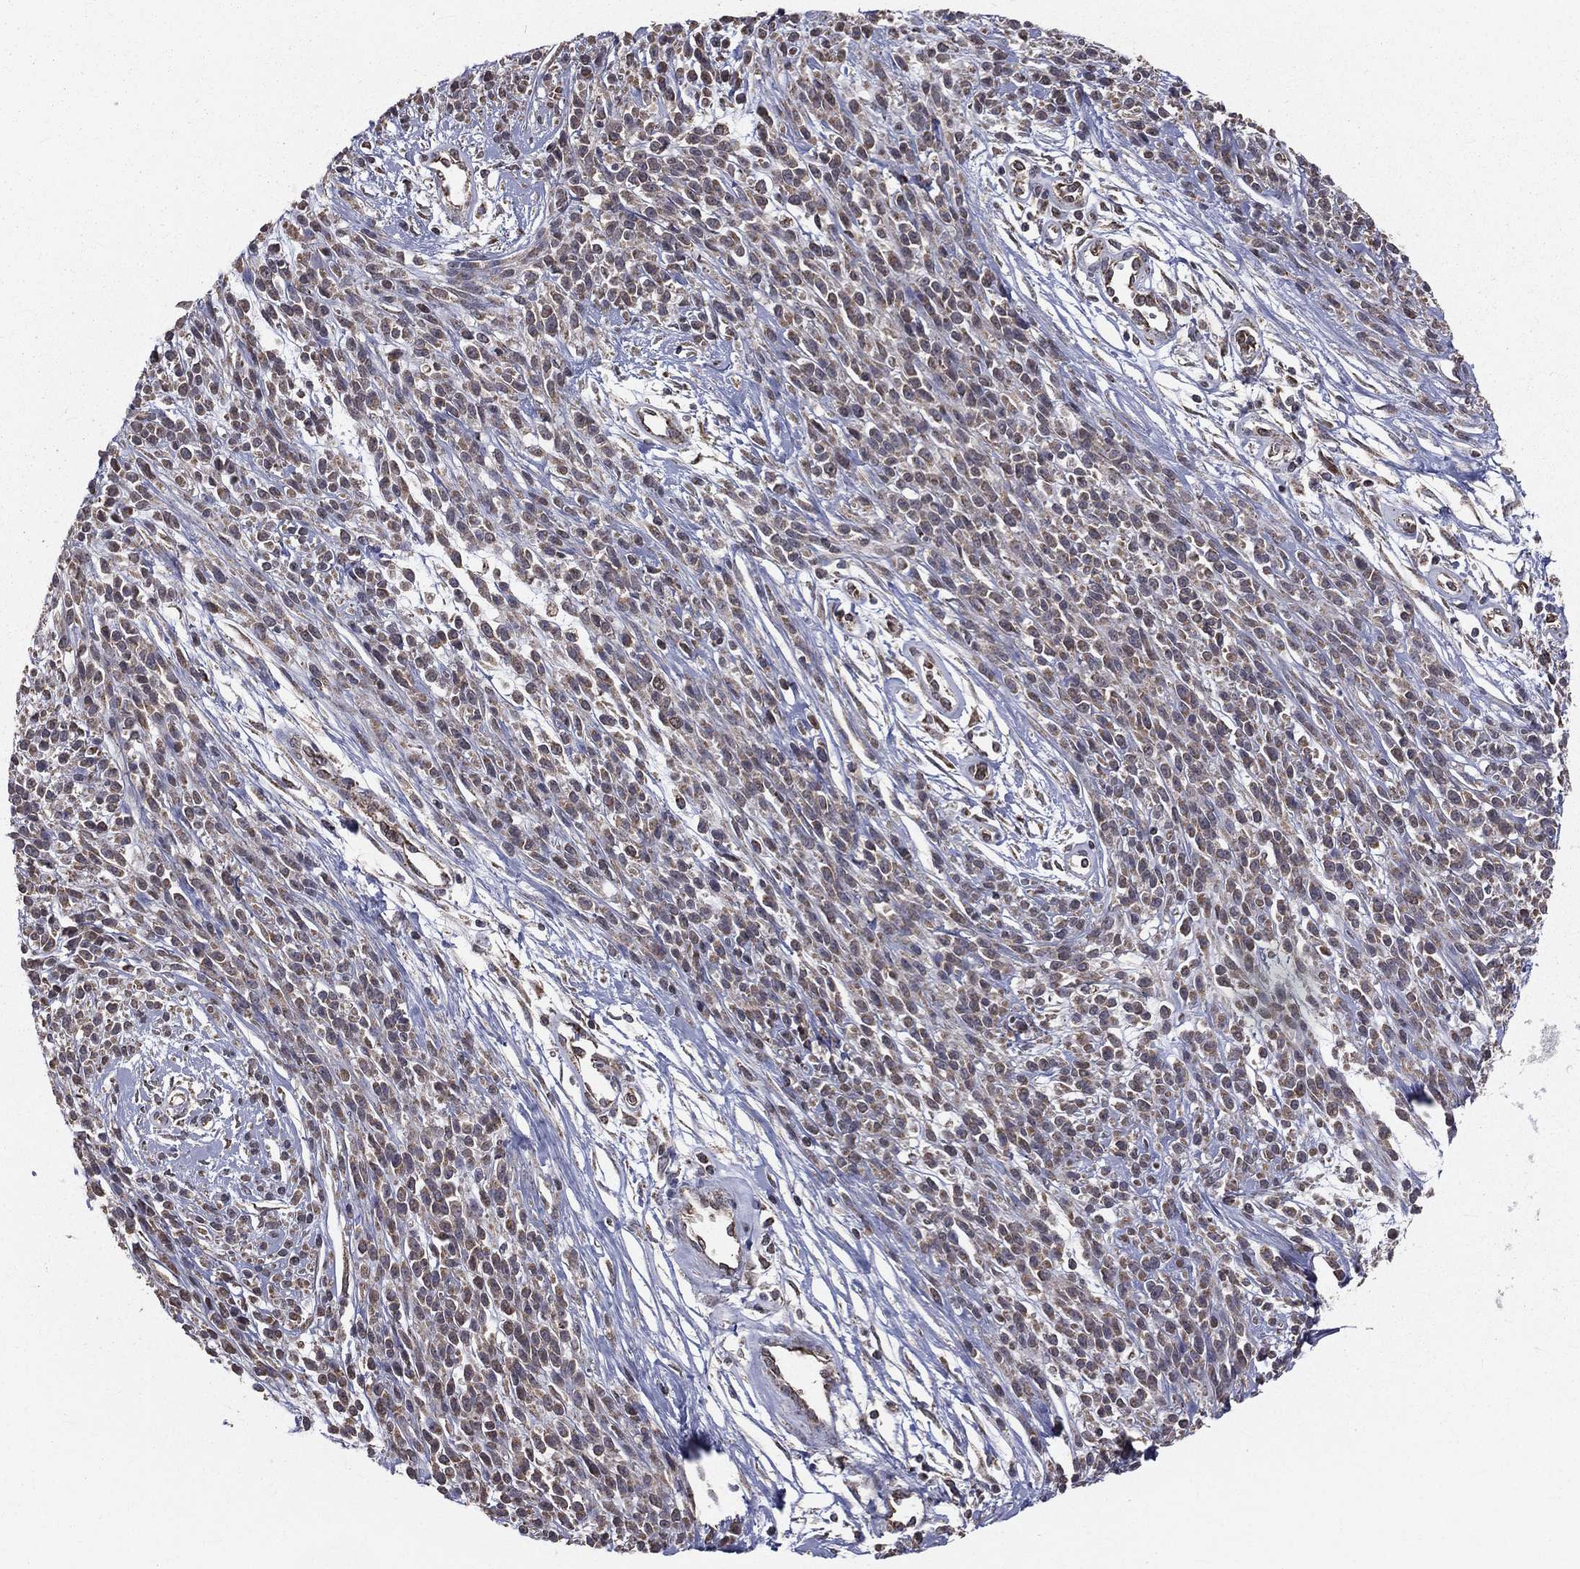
{"staining": {"intensity": "negative", "quantity": "none", "location": "none"}, "tissue": "melanoma", "cell_type": "Tumor cells", "image_type": "cancer", "snomed": [{"axis": "morphology", "description": "Malignant melanoma, NOS"}, {"axis": "topography", "description": "Skin"}, {"axis": "topography", "description": "Skin of trunk"}], "caption": "Protein analysis of malignant melanoma exhibits no significant expression in tumor cells.", "gene": "MRPL46", "patient": {"sex": "male", "age": 74}}